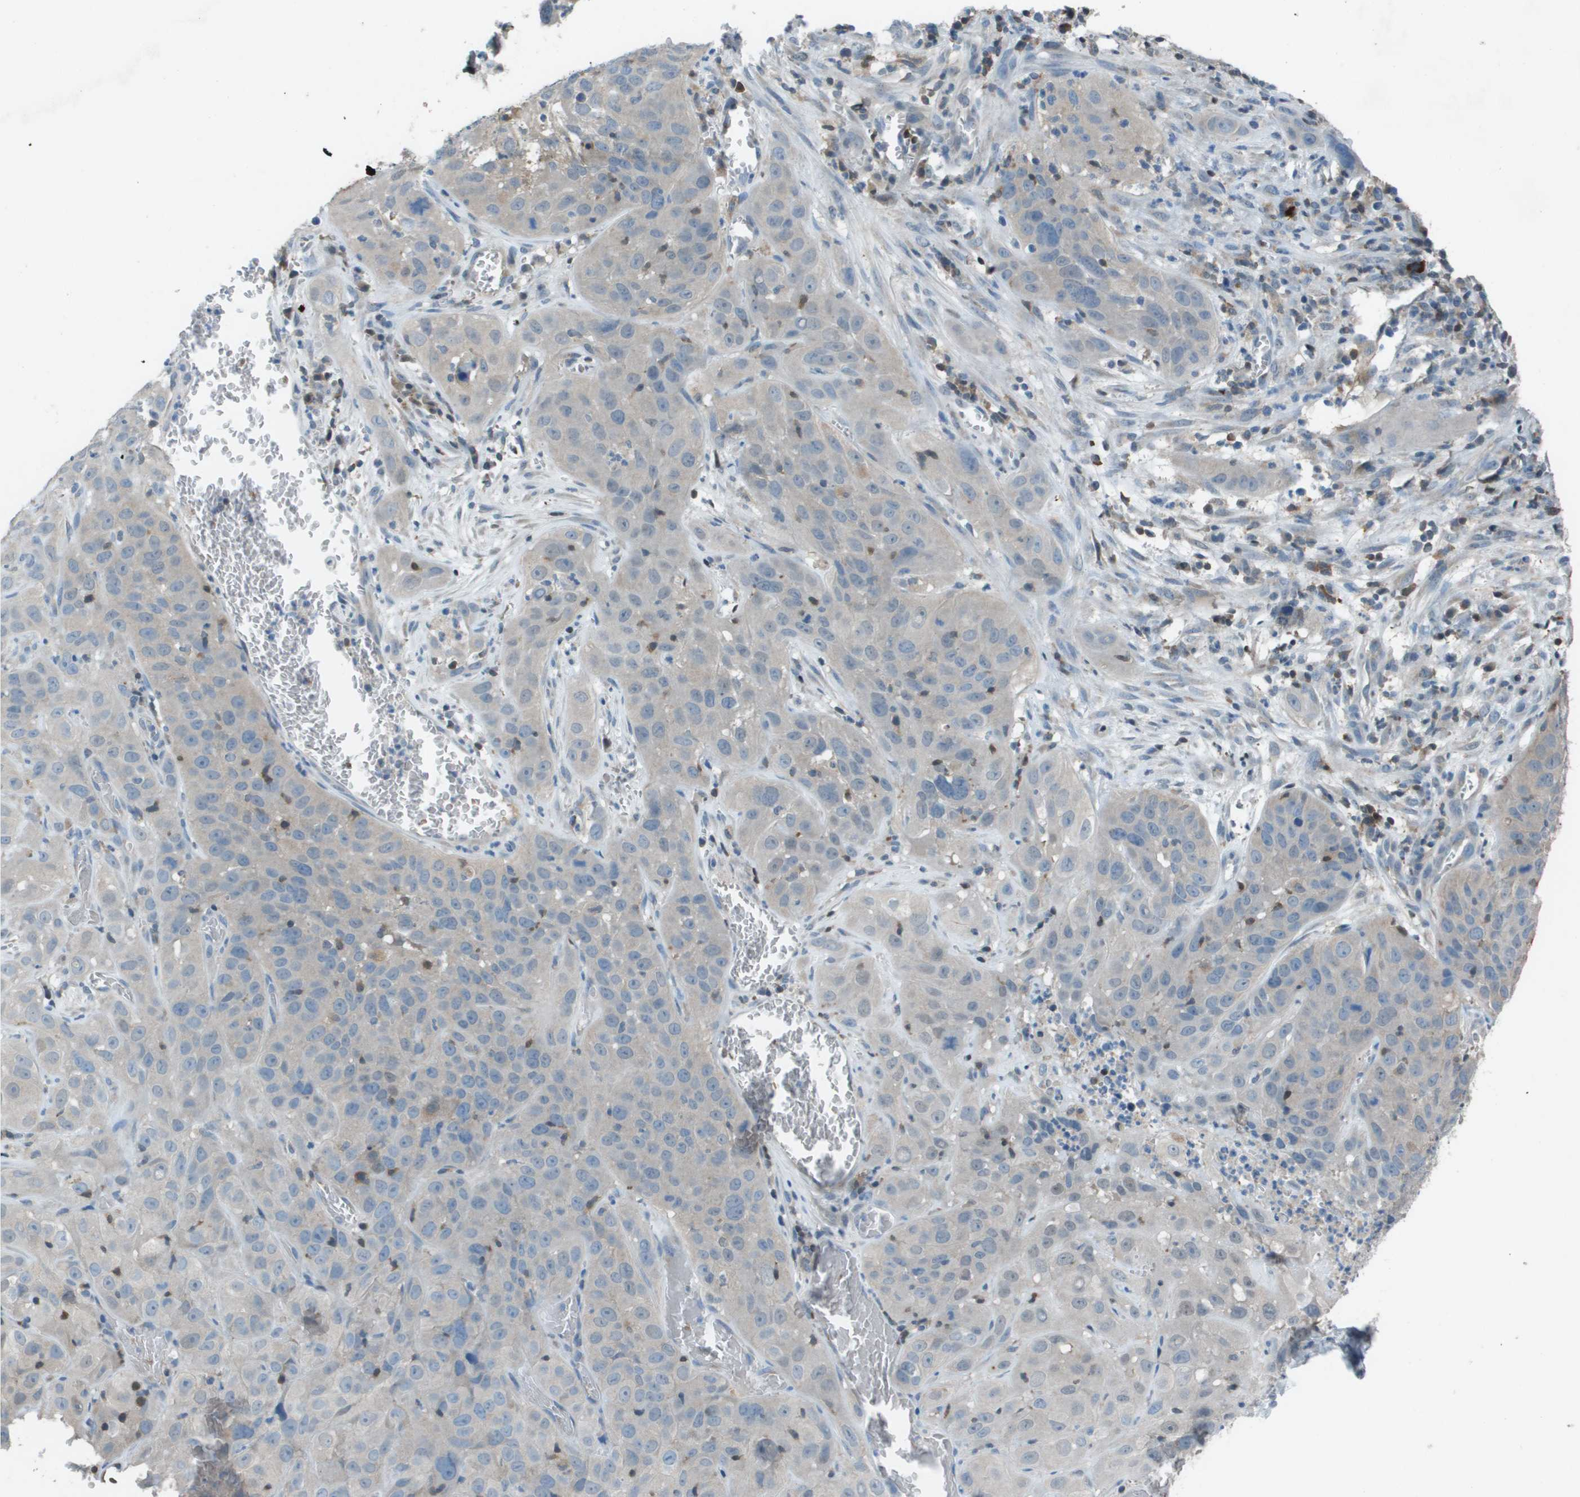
{"staining": {"intensity": "weak", "quantity": "<25%", "location": "cytoplasmic/membranous"}, "tissue": "cervical cancer", "cell_type": "Tumor cells", "image_type": "cancer", "snomed": [{"axis": "morphology", "description": "Squamous cell carcinoma, NOS"}, {"axis": "topography", "description": "Cervix"}], "caption": "Tumor cells show no significant staining in squamous cell carcinoma (cervical).", "gene": "CAMK4", "patient": {"sex": "female", "age": 32}}